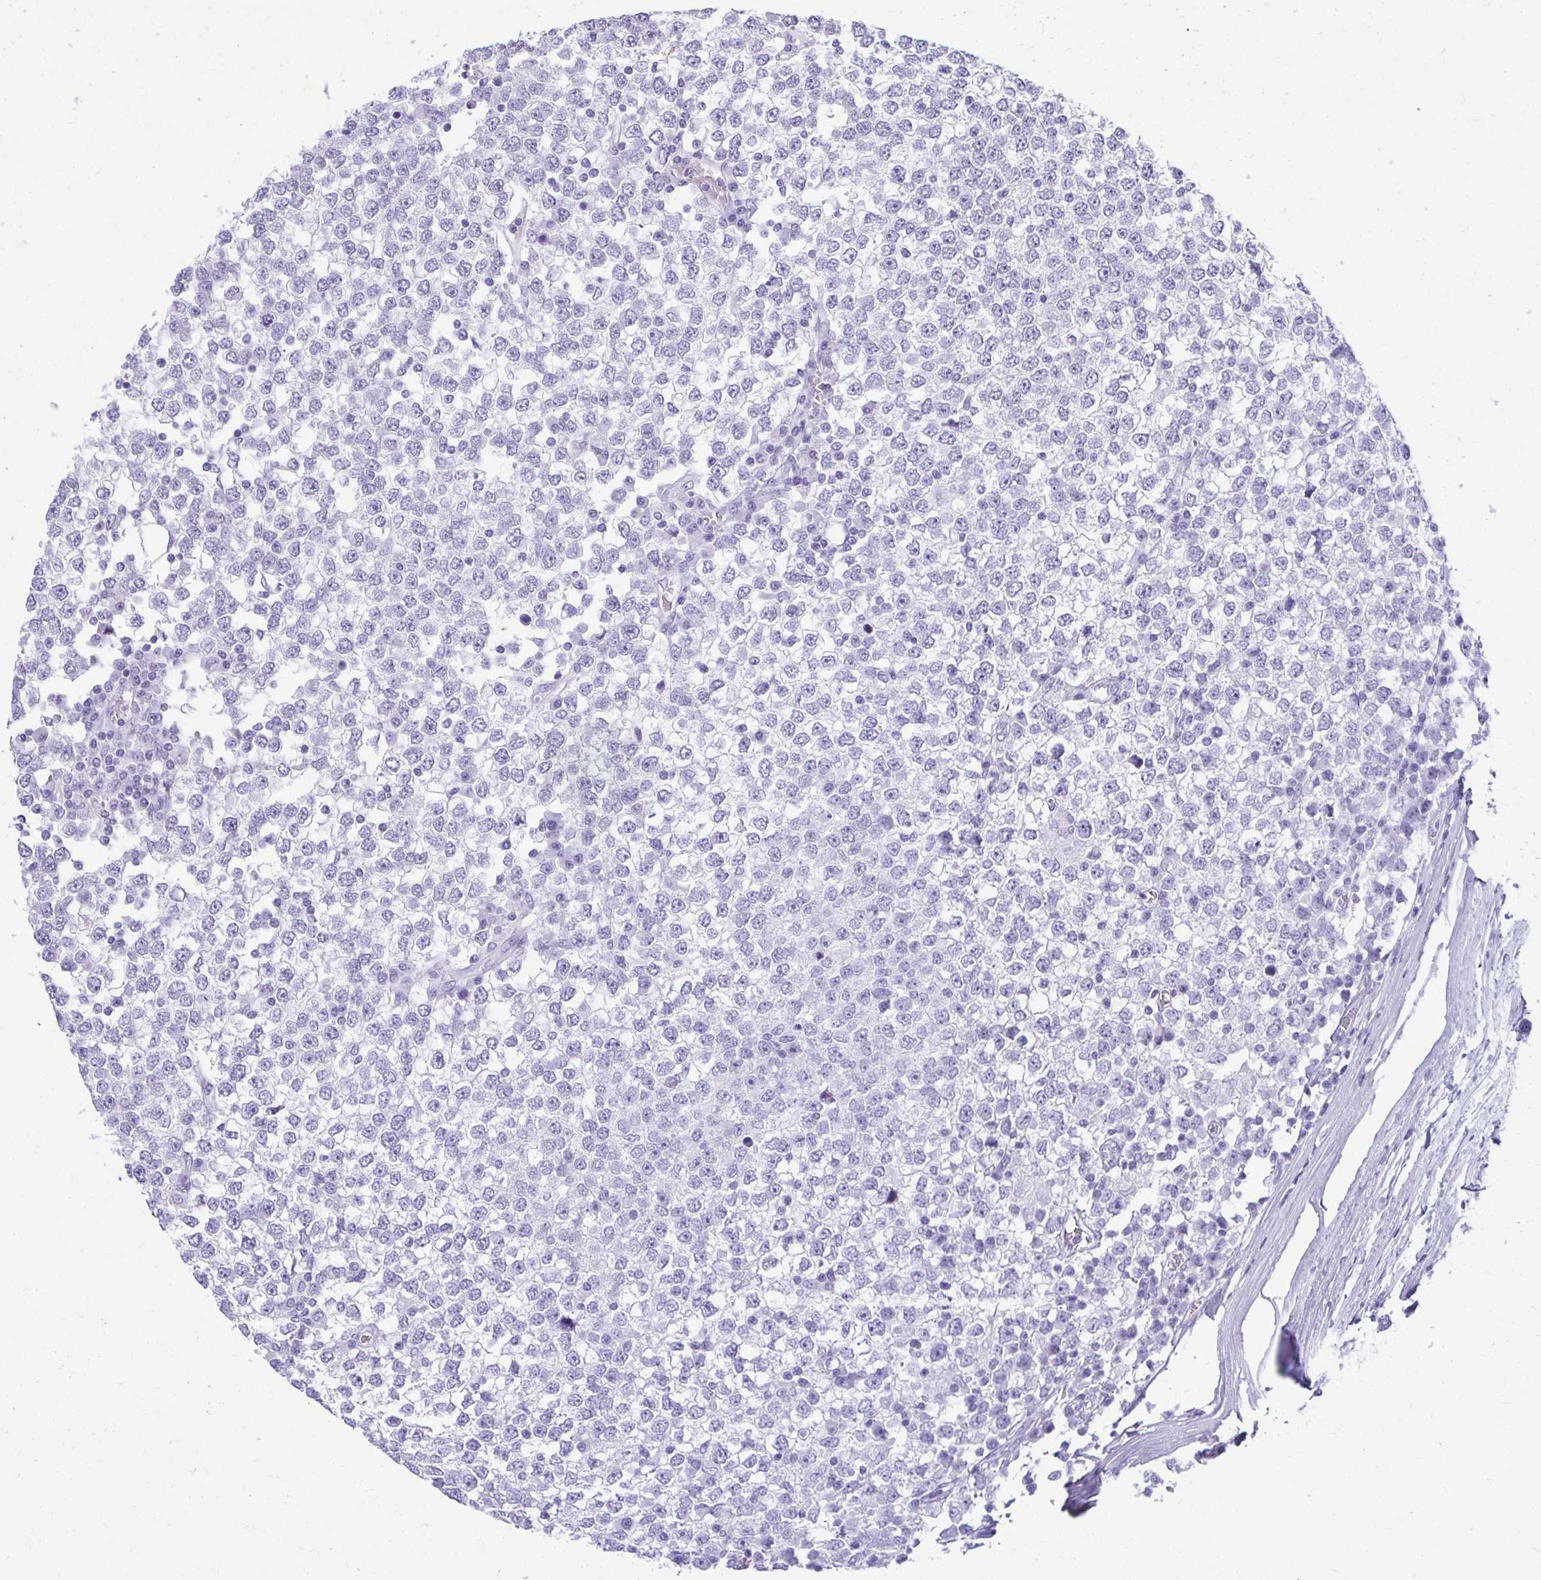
{"staining": {"intensity": "negative", "quantity": "none", "location": "none"}, "tissue": "testis cancer", "cell_type": "Tumor cells", "image_type": "cancer", "snomed": [{"axis": "morphology", "description": "Seminoma, NOS"}, {"axis": "topography", "description": "Testis"}], "caption": "This is an IHC image of human testis seminoma. There is no positivity in tumor cells.", "gene": "ATP4B", "patient": {"sex": "male", "age": 65}}